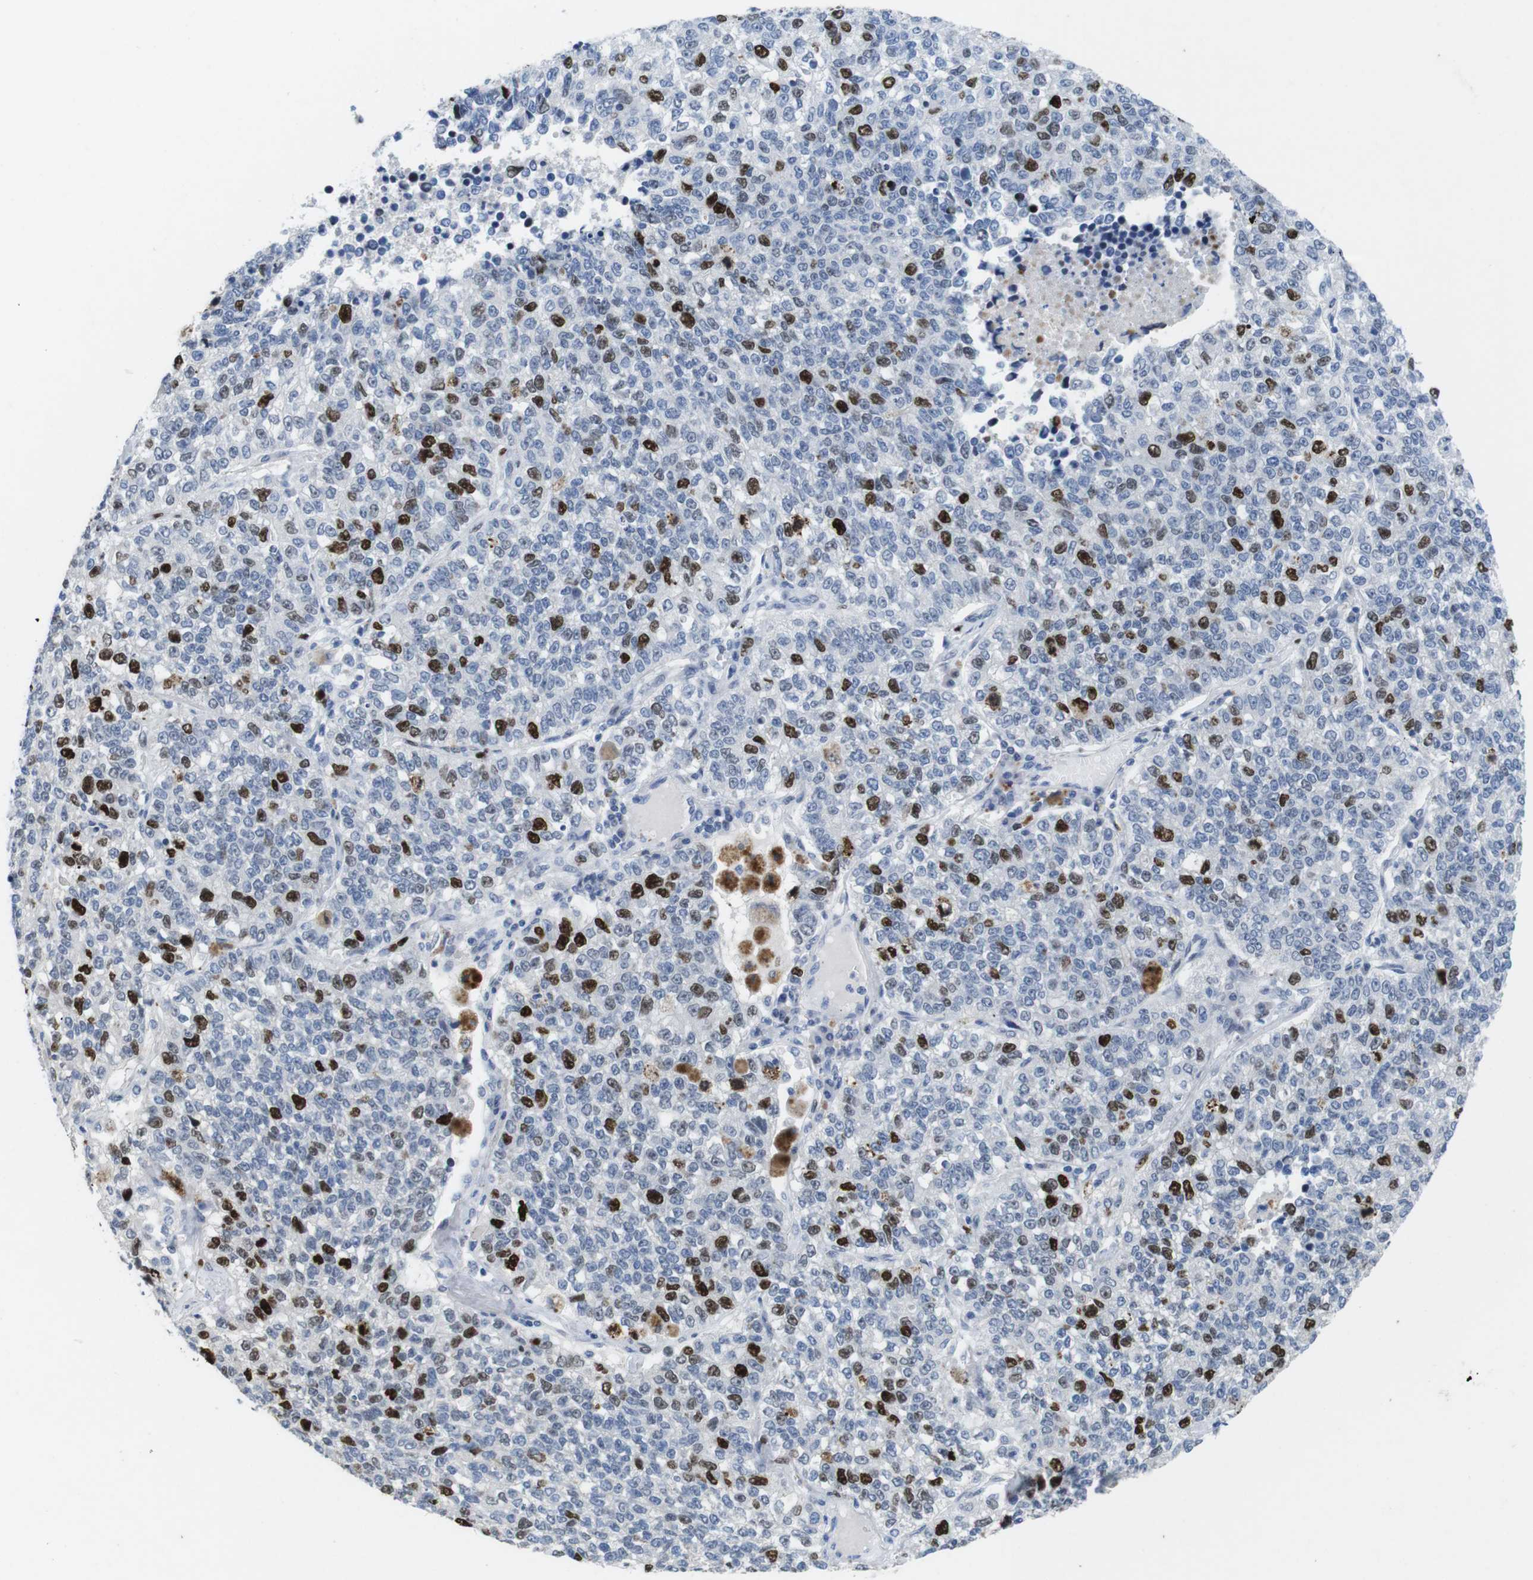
{"staining": {"intensity": "strong", "quantity": "<25%", "location": "nuclear"}, "tissue": "lung cancer", "cell_type": "Tumor cells", "image_type": "cancer", "snomed": [{"axis": "morphology", "description": "Adenocarcinoma, NOS"}, {"axis": "topography", "description": "Lung"}], "caption": "IHC (DAB) staining of lung cancer exhibits strong nuclear protein expression in about <25% of tumor cells.", "gene": "KPNA2", "patient": {"sex": "male", "age": 49}}